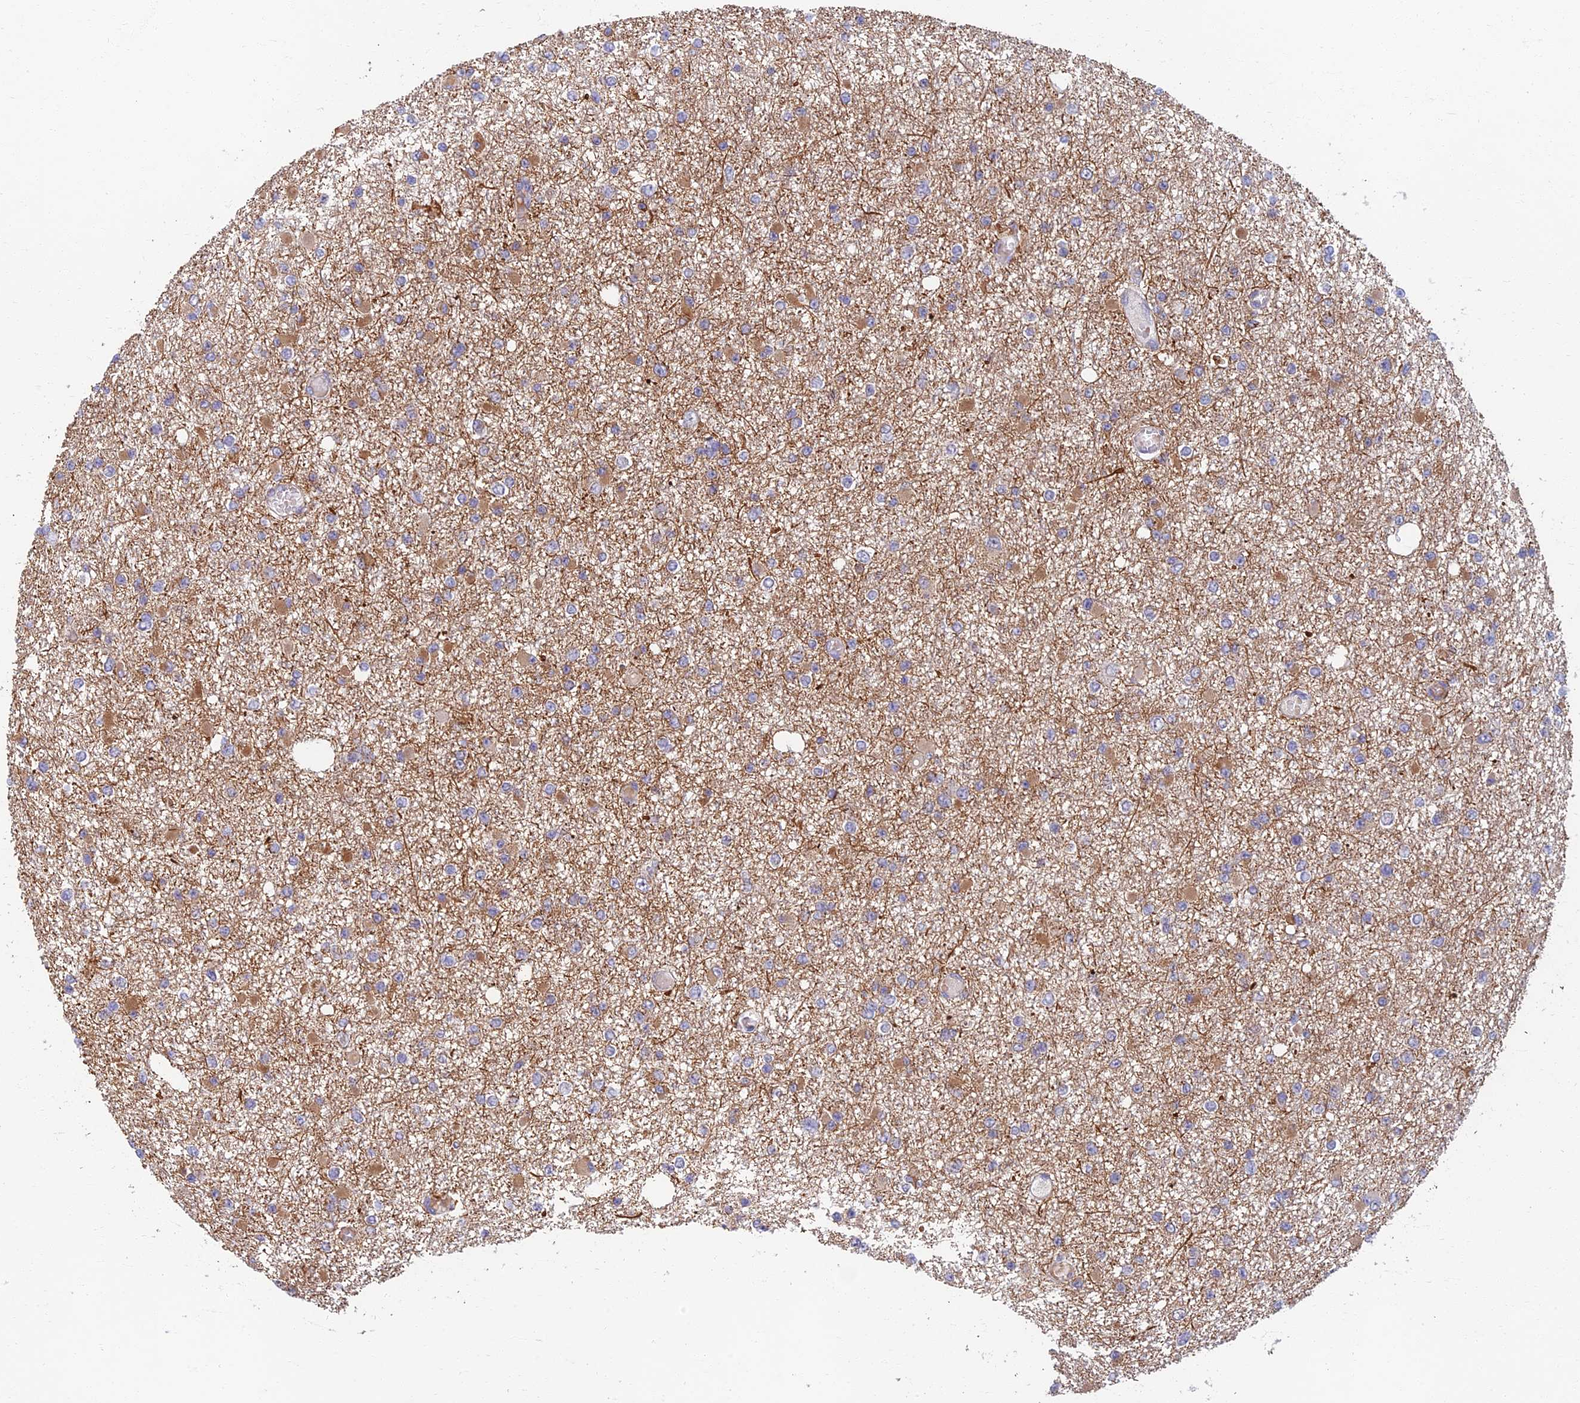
{"staining": {"intensity": "moderate", "quantity": "<25%", "location": "cytoplasmic/membranous"}, "tissue": "glioma", "cell_type": "Tumor cells", "image_type": "cancer", "snomed": [{"axis": "morphology", "description": "Glioma, malignant, Low grade"}, {"axis": "topography", "description": "Brain"}], "caption": "Approximately <25% of tumor cells in human glioma exhibit moderate cytoplasmic/membranous protein staining as visualized by brown immunohistochemical staining.", "gene": "SOGA1", "patient": {"sex": "female", "age": 22}}